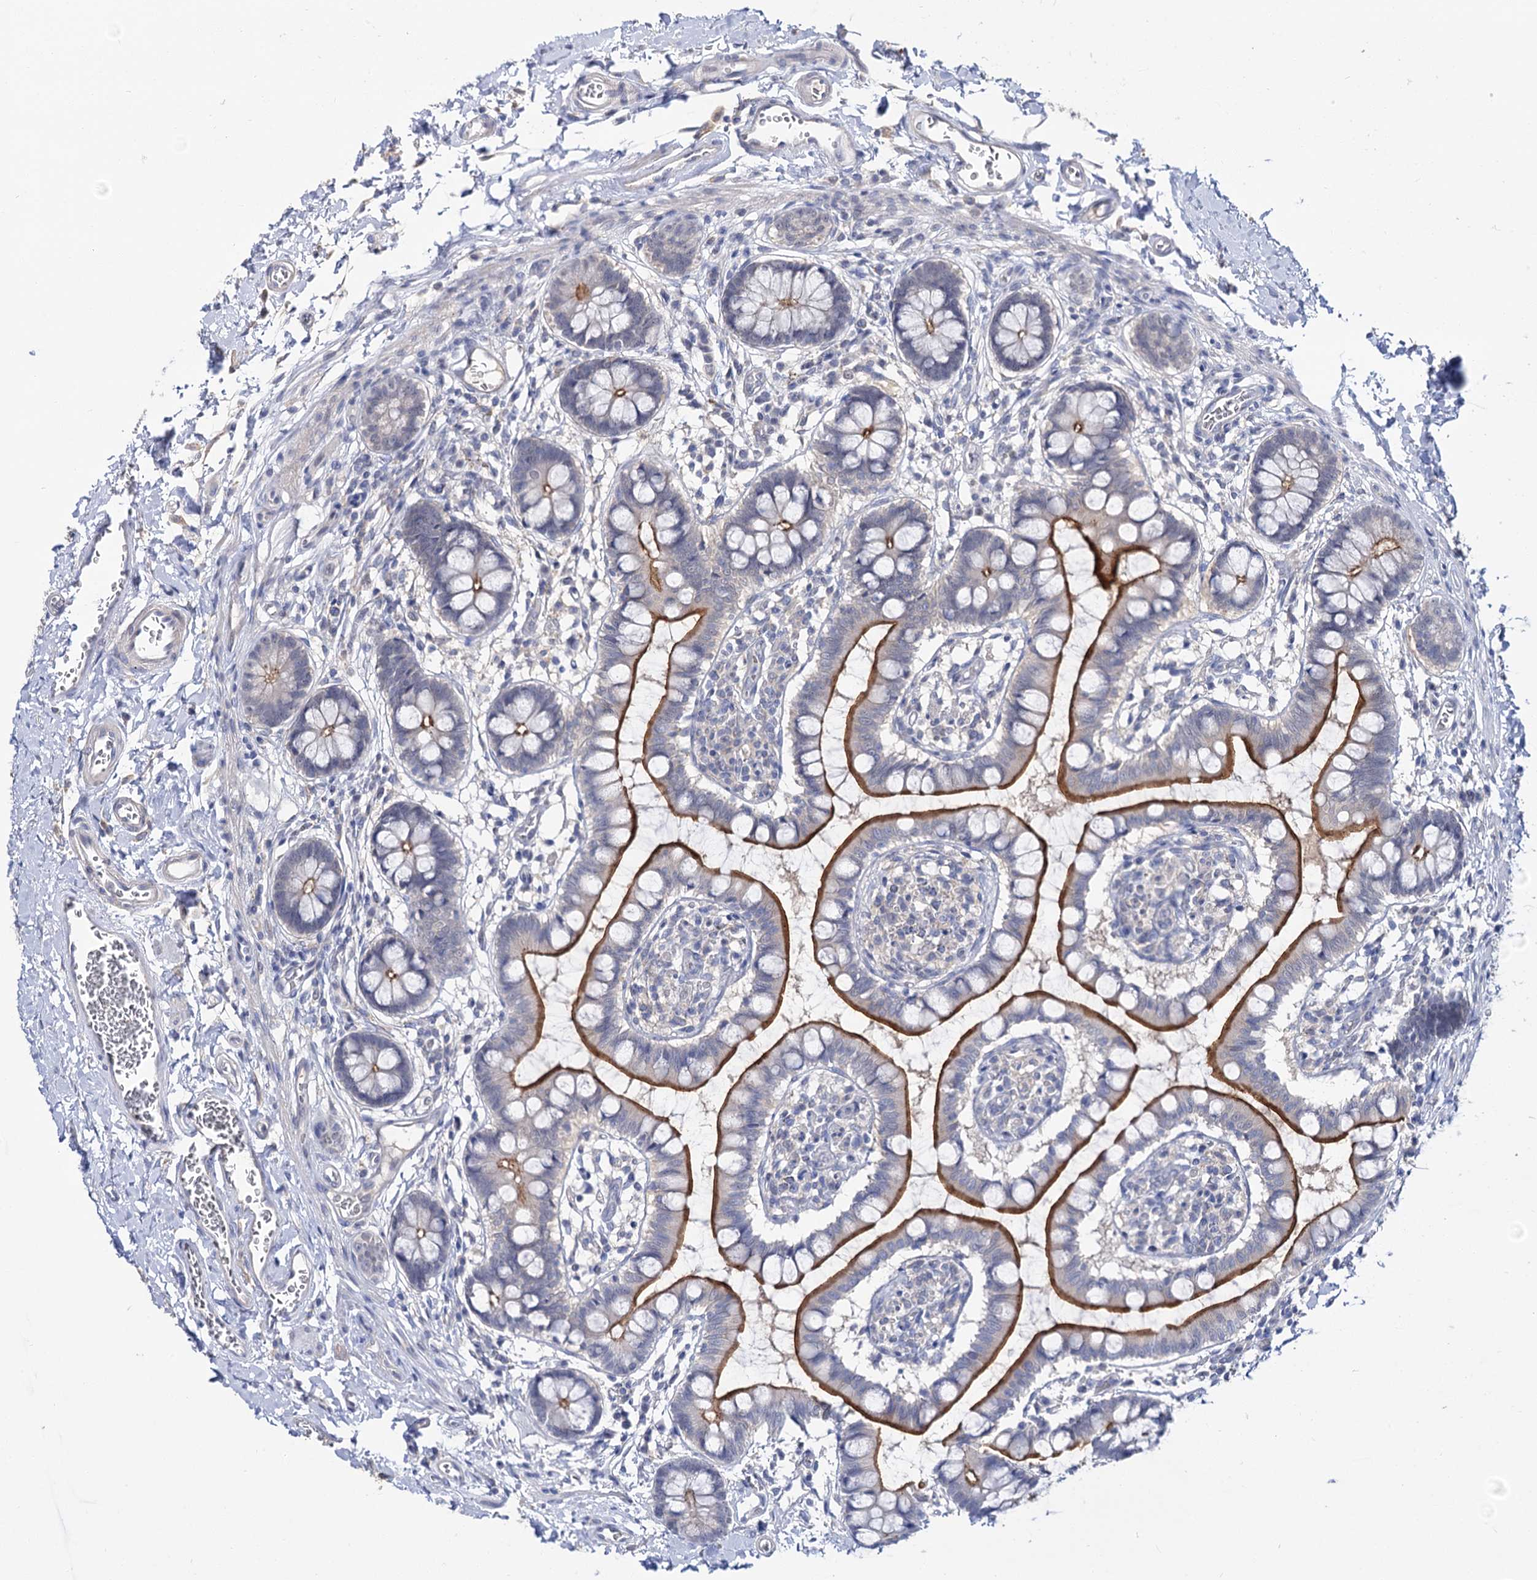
{"staining": {"intensity": "strong", "quantity": "25%-75%", "location": "cytoplasmic/membranous"}, "tissue": "small intestine", "cell_type": "Glandular cells", "image_type": "normal", "snomed": [{"axis": "morphology", "description": "Normal tissue, NOS"}, {"axis": "topography", "description": "Small intestine"}], "caption": "IHC of unremarkable human small intestine demonstrates high levels of strong cytoplasmic/membranous expression in approximately 25%-75% of glandular cells.", "gene": "NEK10", "patient": {"sex": "male", "age": 52}}